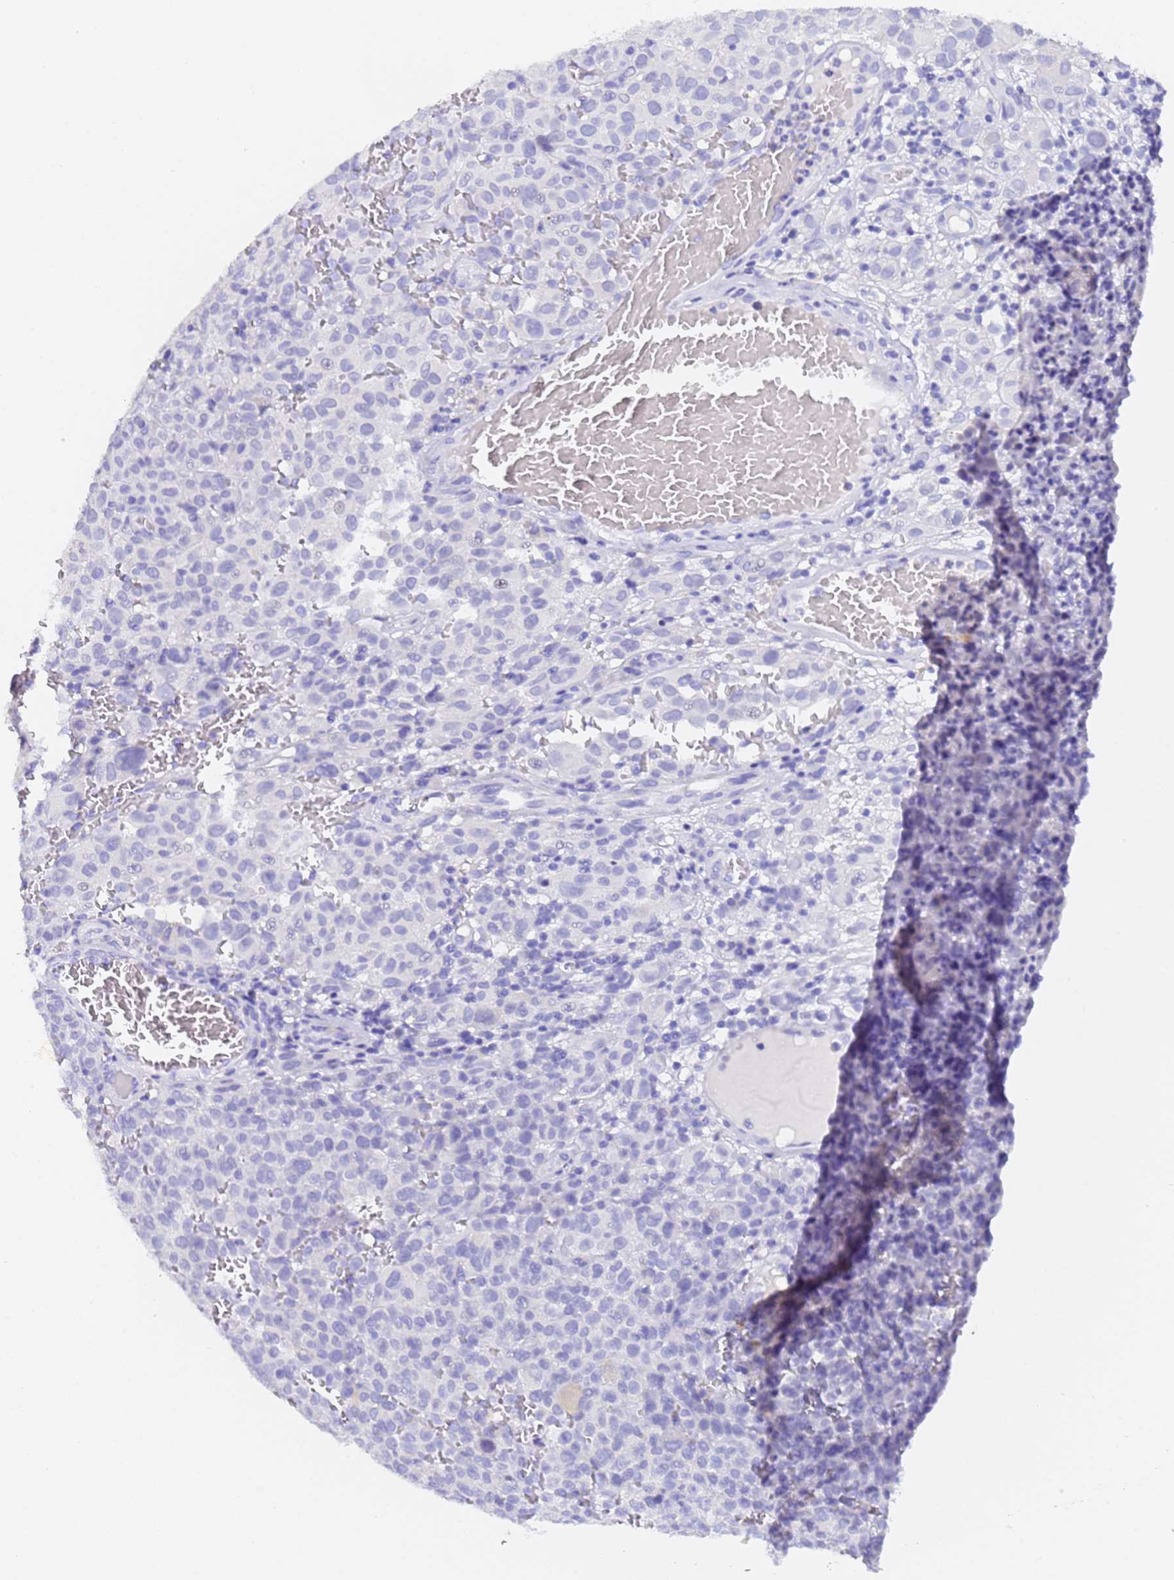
{"staining": {"intensity": "negative", "quantity": "none", "location": "none"}, "tissue": "melanoma", "cell_type": "Tumor cells", "image_type": "cancer", "snomed": [{"axis": "morphology", "description": "Malignant melanoma, NOS"}, {"axis": "topography", "description": "Skin"}], "caption": "DAB immunohistochemical staining of malignant melanoma exhibits no significant positivity in tumor cells.", "gene": "GABRA1", "patient": {"sex": "female", "age": 82}}